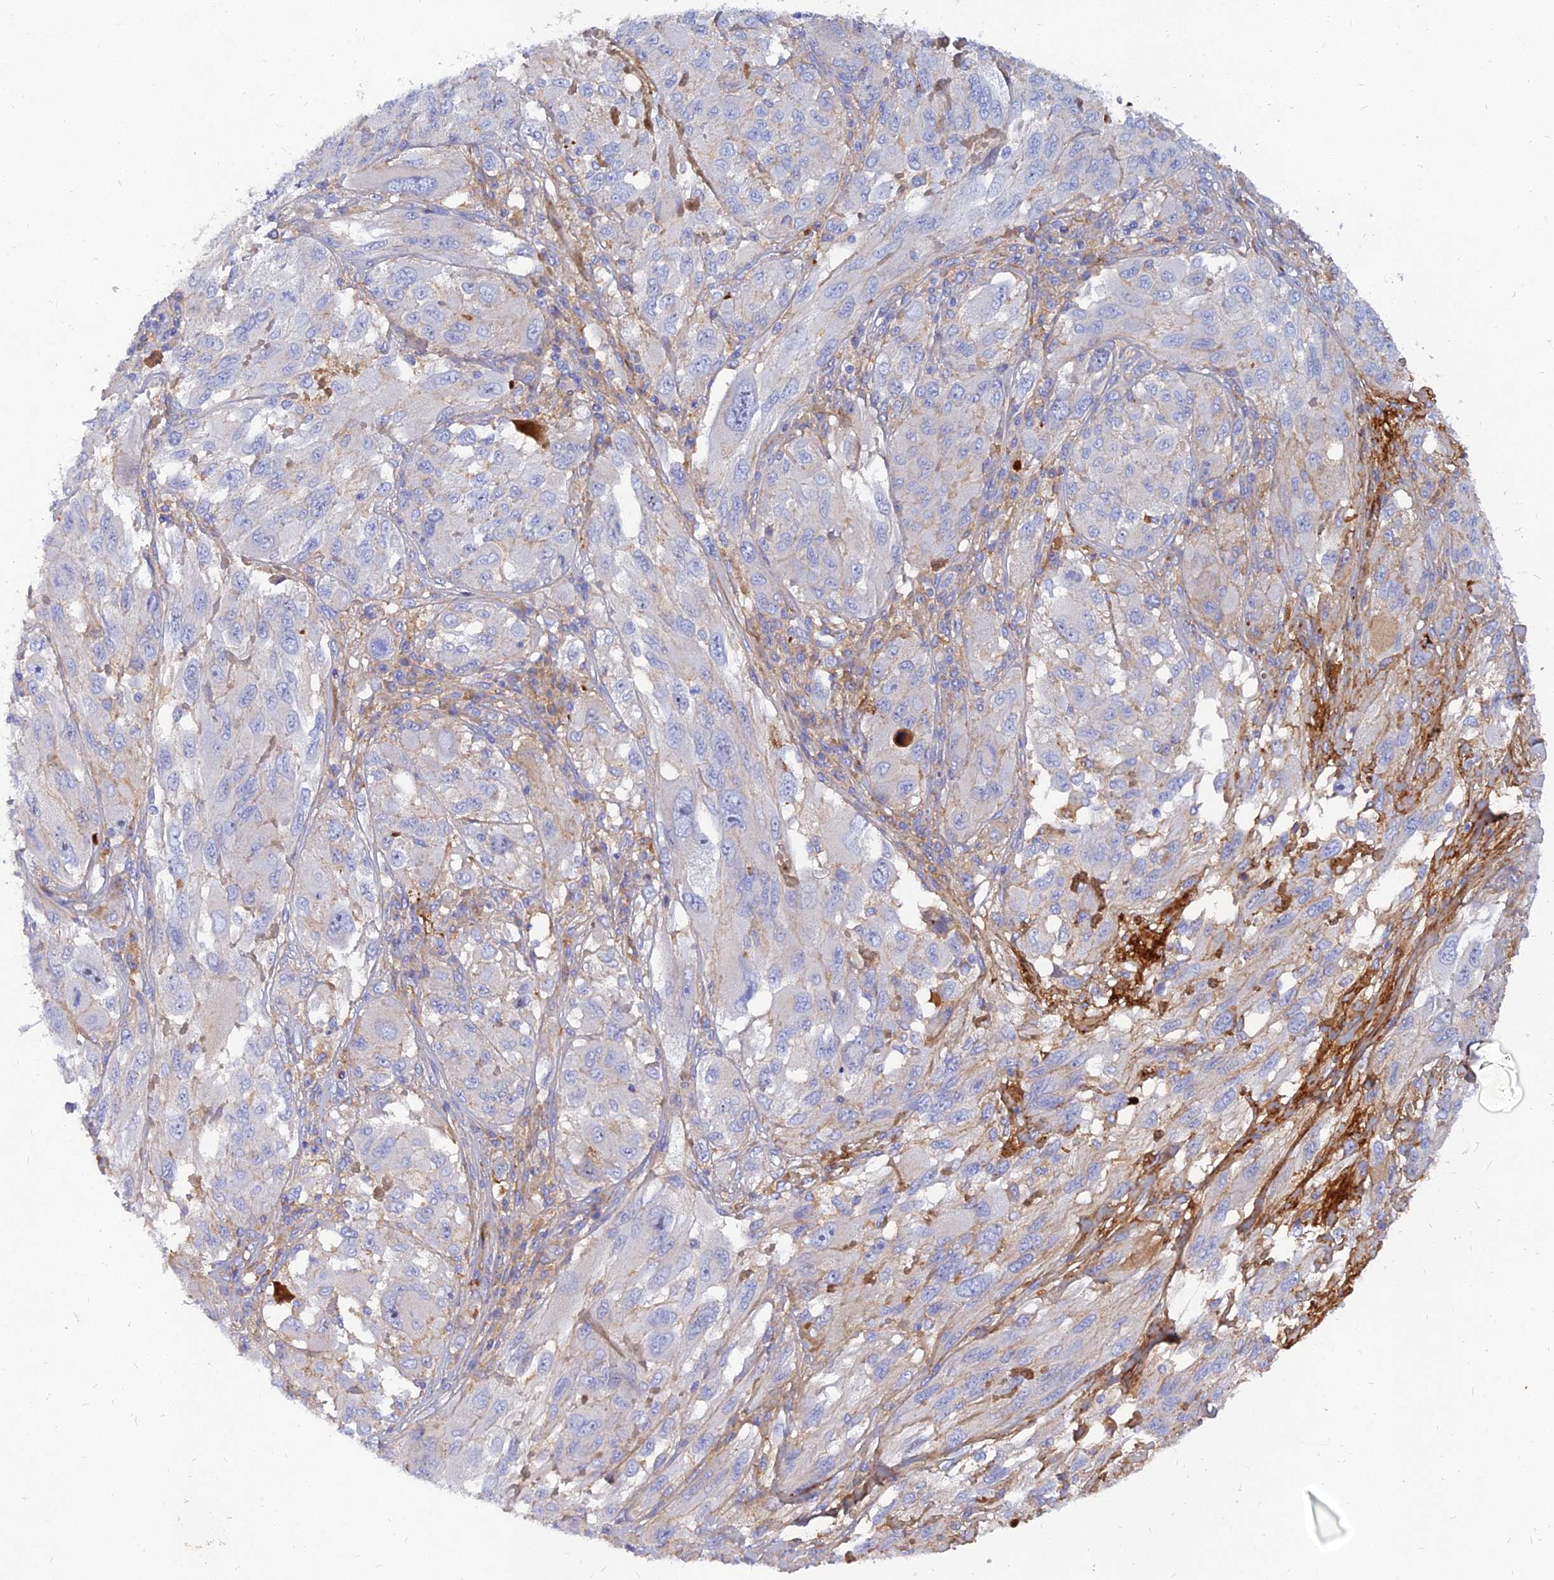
{"staining": {"intensity": "moderate", "quantity": "<25%", "location": "cytoplasmic/membranous"}, "tissue": "melanoma", "cell_type": "Tumor cells", "image_type": "cancer", "snomed": [{"axis": "morphology", "description": "Malignant melanoma, NOS"}, {"axis": "topography", "description": "Skin"}], "caption": "DAB immunohistochemical staining of melanoma reveals moderate cytoplasmic/membranous protein staining in about <25% of tumor cells. (Stains: DAB in brown, nuclei in blue, Microscopy: brightfield microscopy at high magnification).", "gene": "MROH1", "patient": {"sex": "female", "age": 91}}